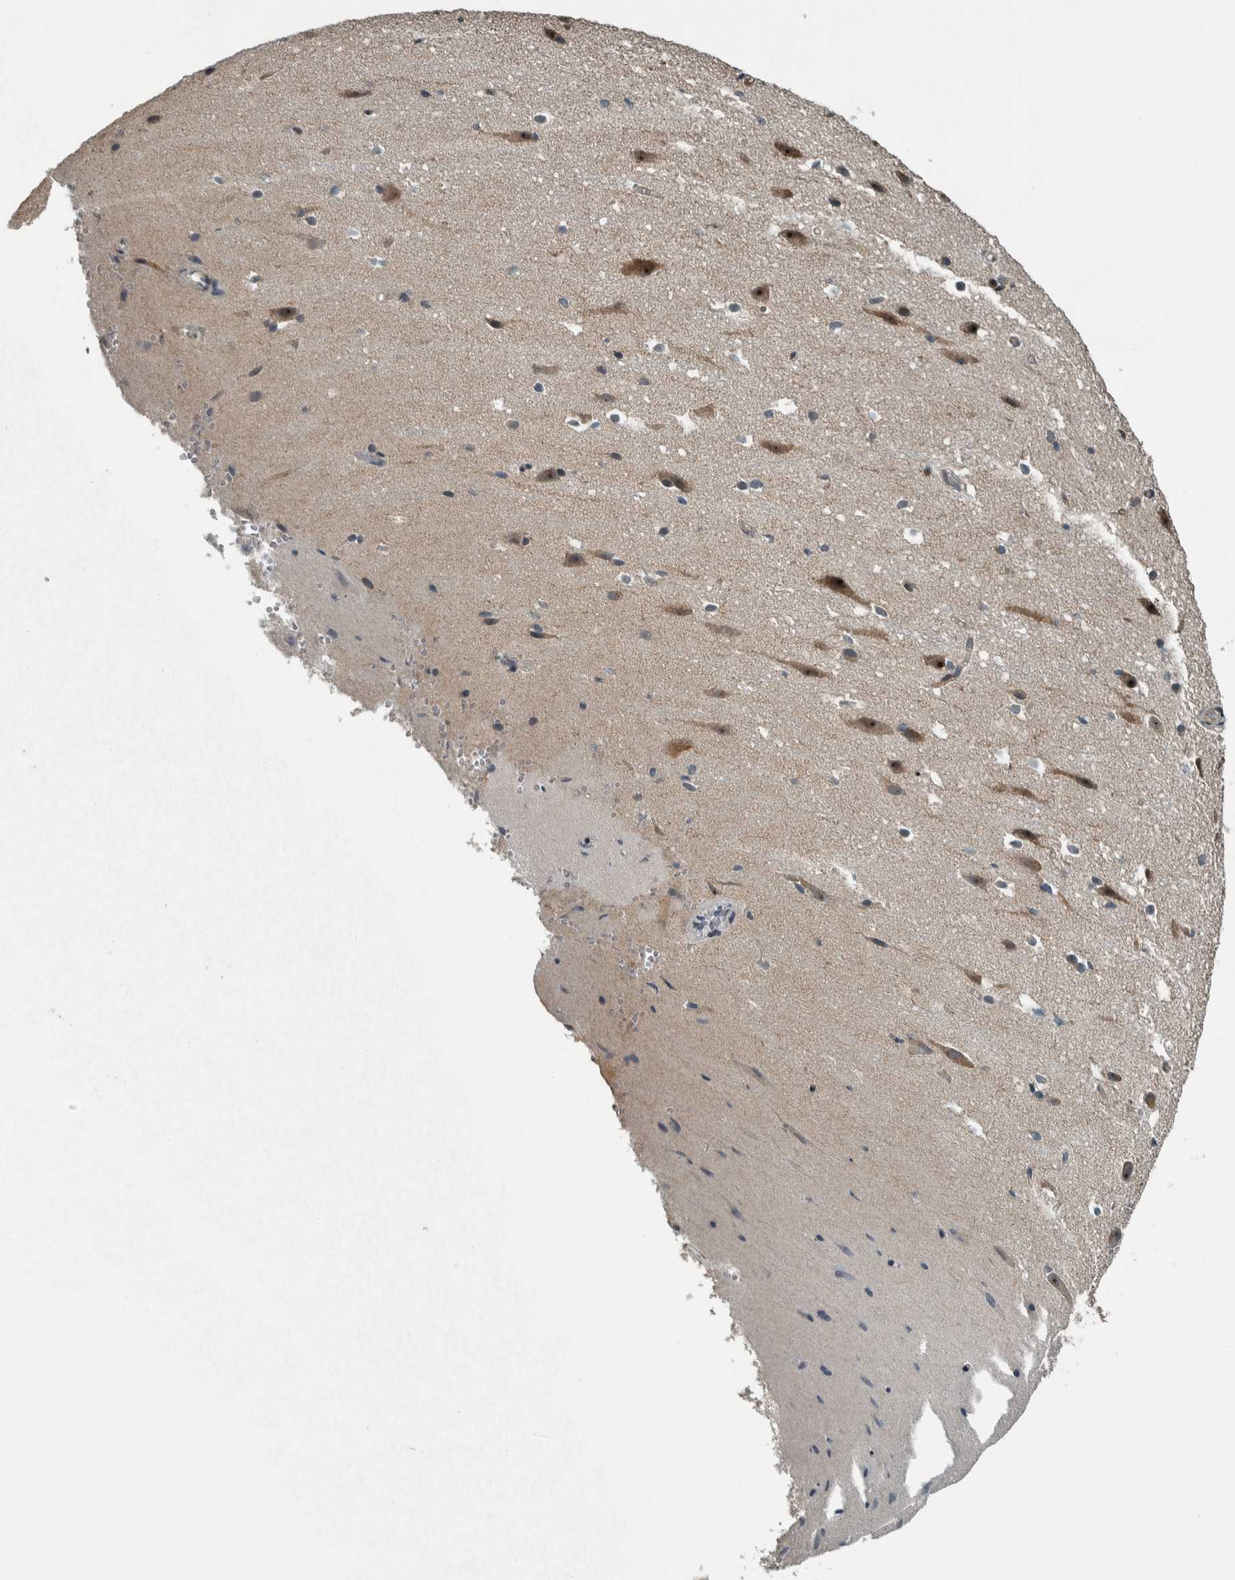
{"staining": {"intensity": "weak", "quantity": "25%-75%", "location": "cytoplasmic/membranous"}, "tissue": "cerebral cortex", "cell_type": "Endothelial cells", "image_type": "normal", "snomed": [{"axis": "morphology", "description": "Normal tissue, NOS"}, {"axis": "morphology", "description": "Developmental malformation"}, {"axis": "topography", "description": "Cerebral cortex"}], "caption": "Weak cytoplasmic/membranous protein expression is appreciated in about 25%-75% of endothelial cells in cerebral cortex.", "gene": "XPO5", "patient": {"sex": "female", "age": 30}}